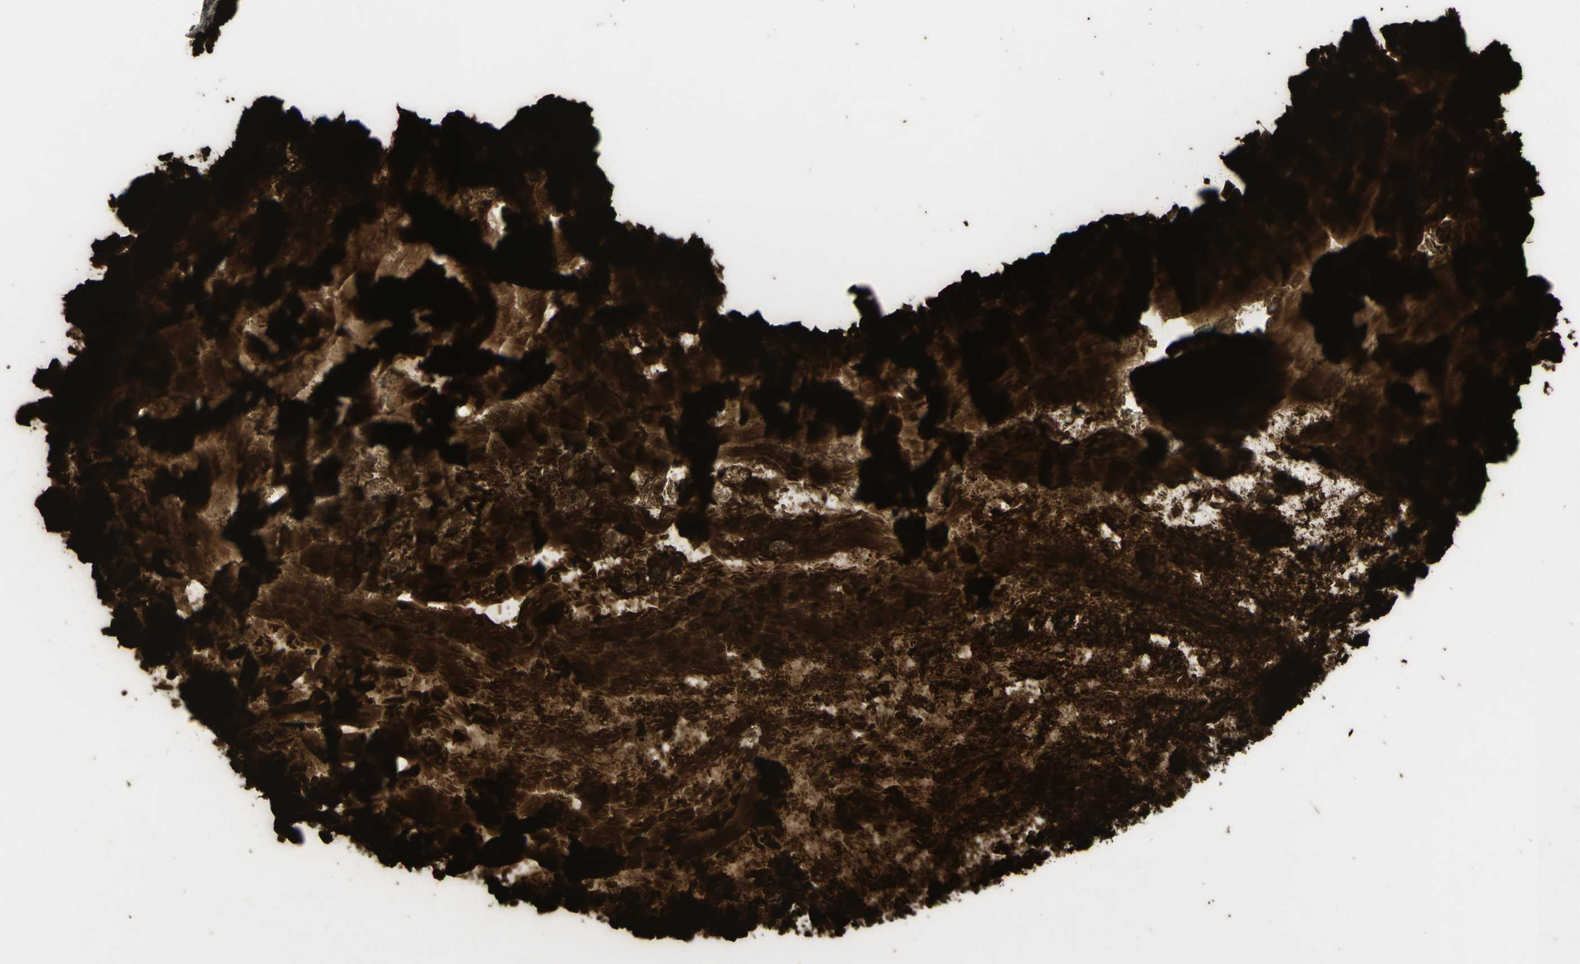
{"staining": {"intensity": "strong", "quantity": ">75%", "location": "cytoplasmic/membranous"}, "tissue": "ovarian cancer", "cell_type": "Tumor cells", "image_type": "cancer", "snomed": [{"axis": "morphology", "description": "Cystadenocarcinoma, mucinous, NOS"}, {"axis": "topography", "description": "Ovary"}], "caption": "Human ovarian cancer stained for a protein (brown) shows strong cytoplasmic/membranous positive positivity in approximately >75% of tumor cells.", "gene": "MUC5AC", "patient": {"sex": "female", "age": 61}}